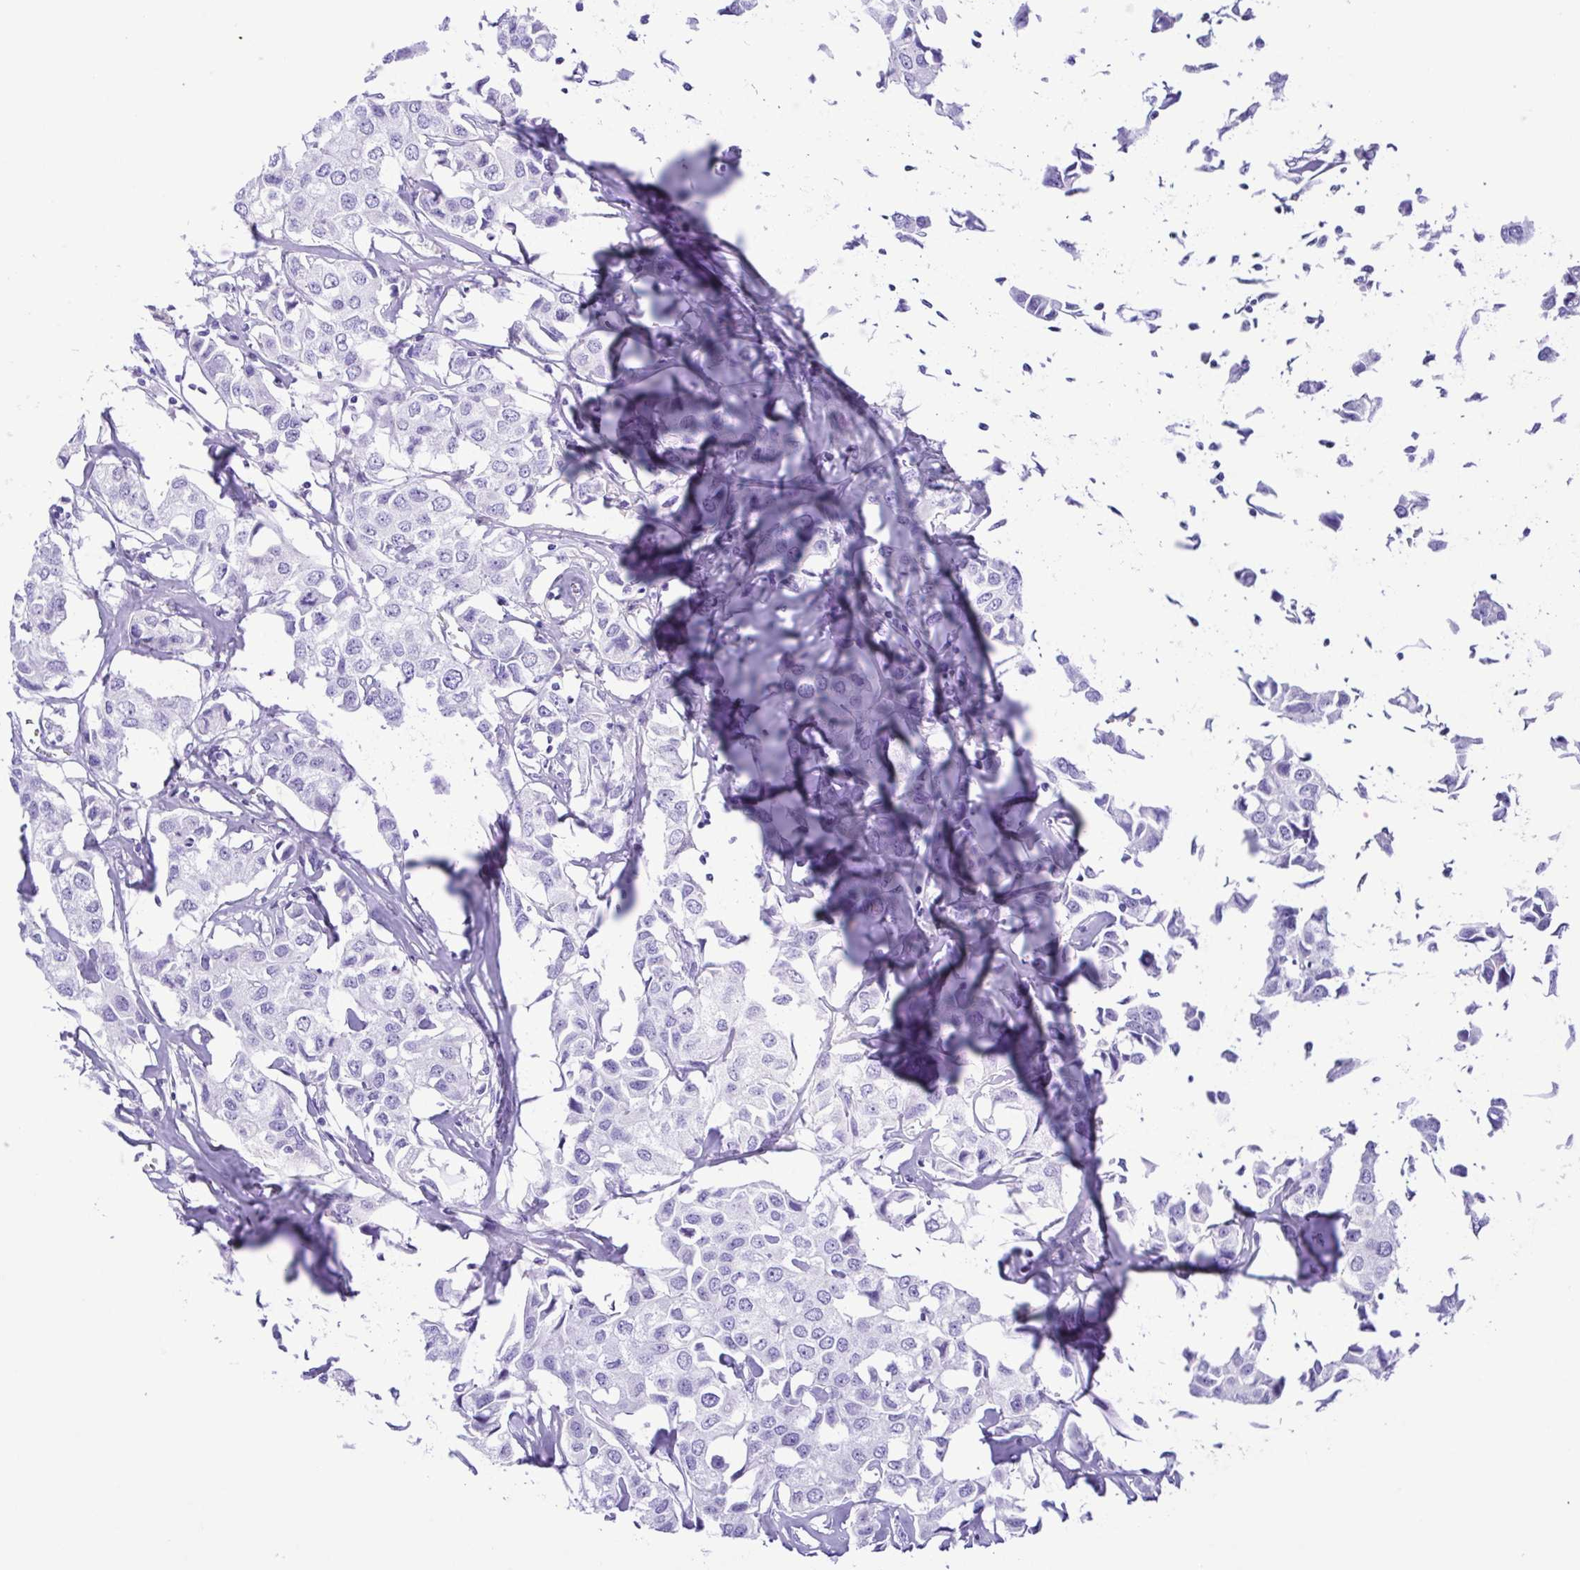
{"staining": {"intensity": "negative", "quantity": "none", "location": "none"}, "tissue": "breast cancer", "cell_type": "Tumor cells", "image_type": "cancer", "snomed": [{"axis": "morphology", "description": "Duct carcinoma"}, {"axis": "topography", "description": "Breast"}], "caption": "An immunohistochemistry (IHC) image of breast cancer is shown. There is no staining in tumor cells of breast cancer.", "gene": "PAK3", "patient": {"sex": "female", "age": 80}}